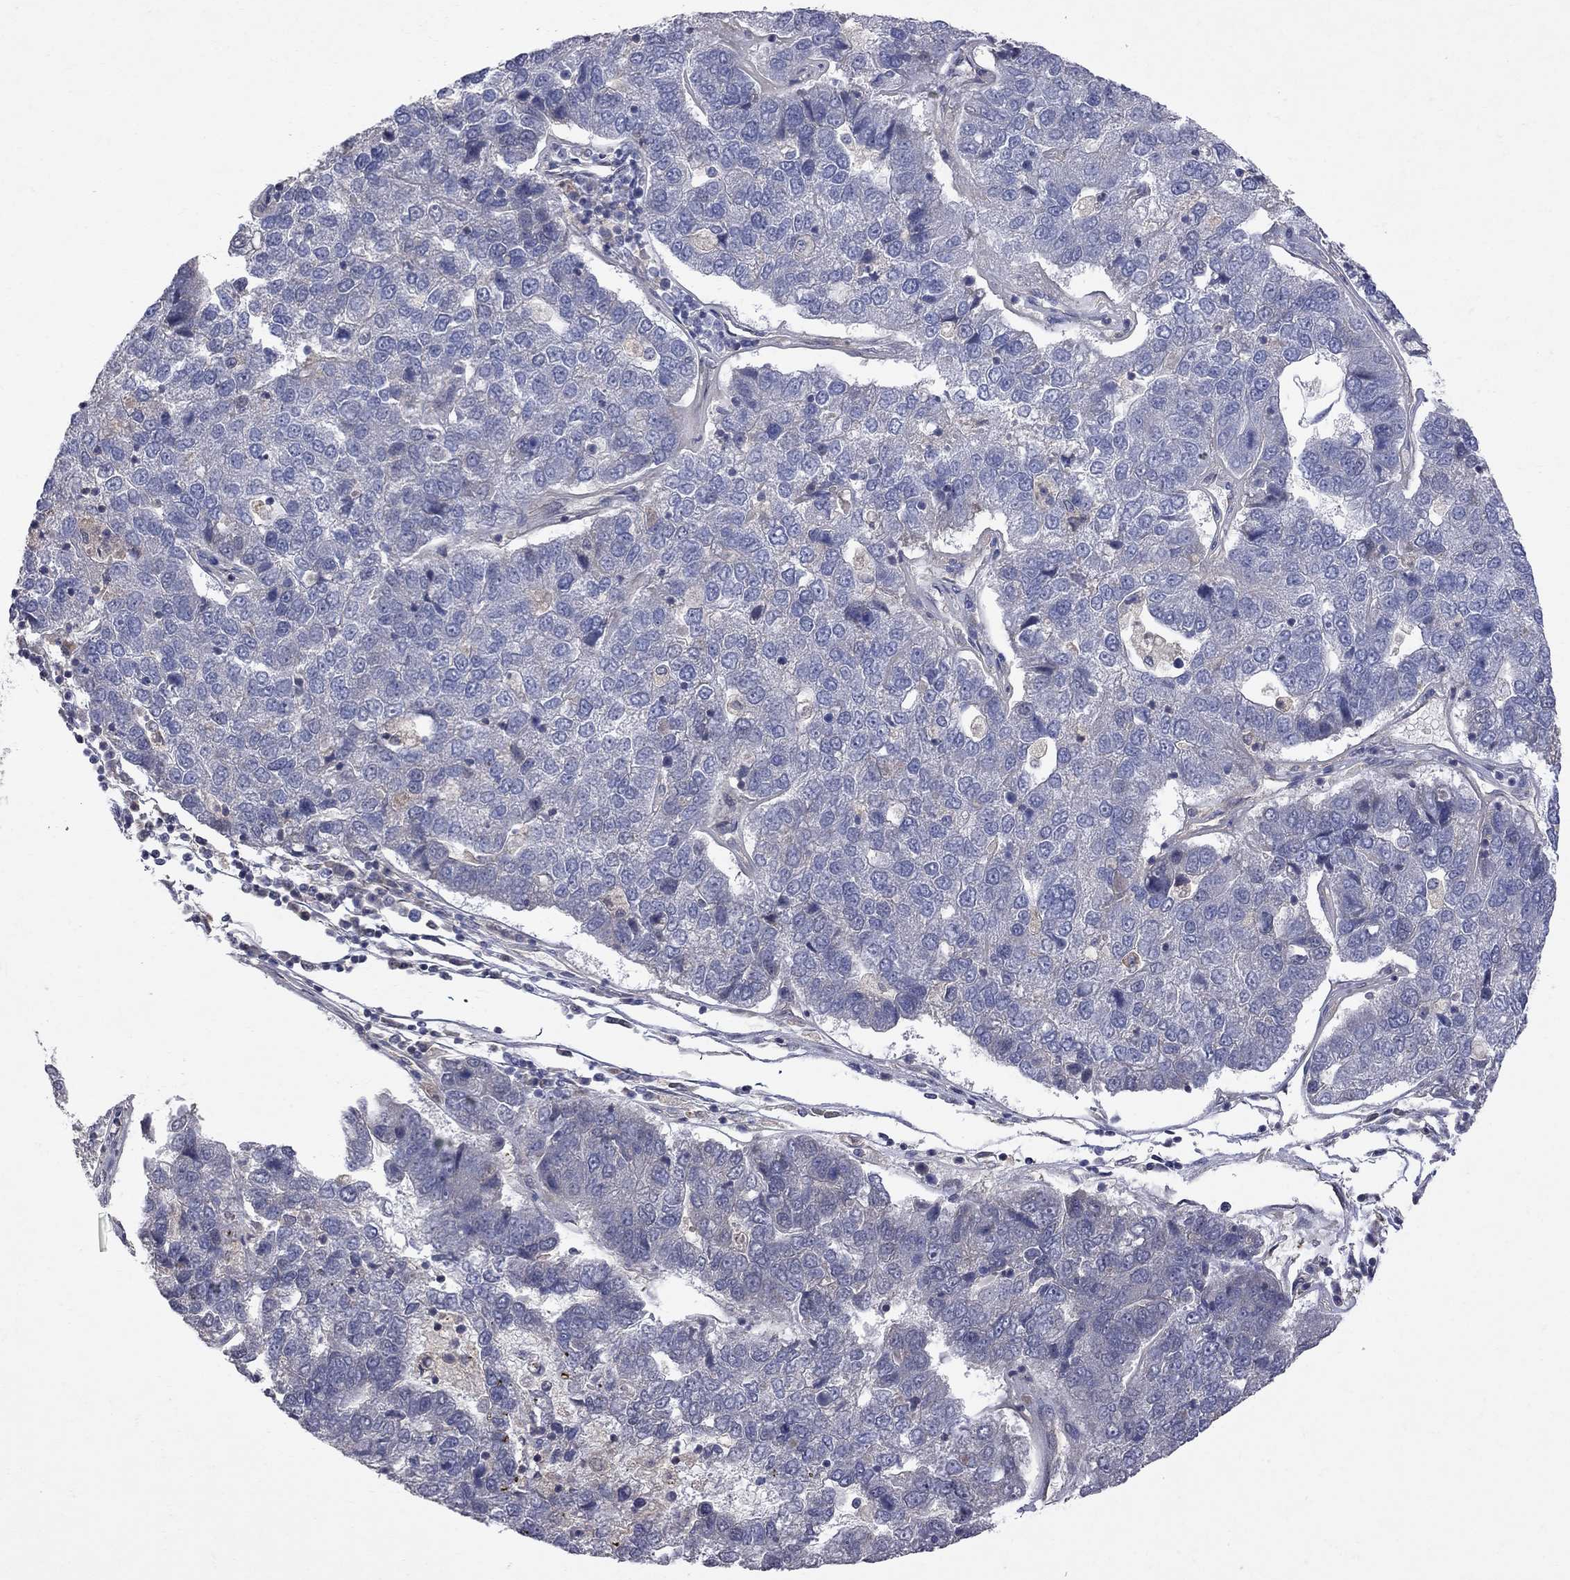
{"staining": {"intensity": "negative", "quantity": "none", "location": "none"}, "tissue": "pancreatic cancer", "cell_type": "Tumor cells", "image_type": "cancer", "snomed": [{"axis": "morphology", "description": "Adenocarcinoma, NOS"}, {"axis": "topography", "description": "Pancreas"}], "caption": "This is an IHC histopathology image of pancreatic cancer (adenocarcinoma). There is no positivity in tumor cells.", "gene": "ABI3", "patient": {"sex": "female", "age": 61}}